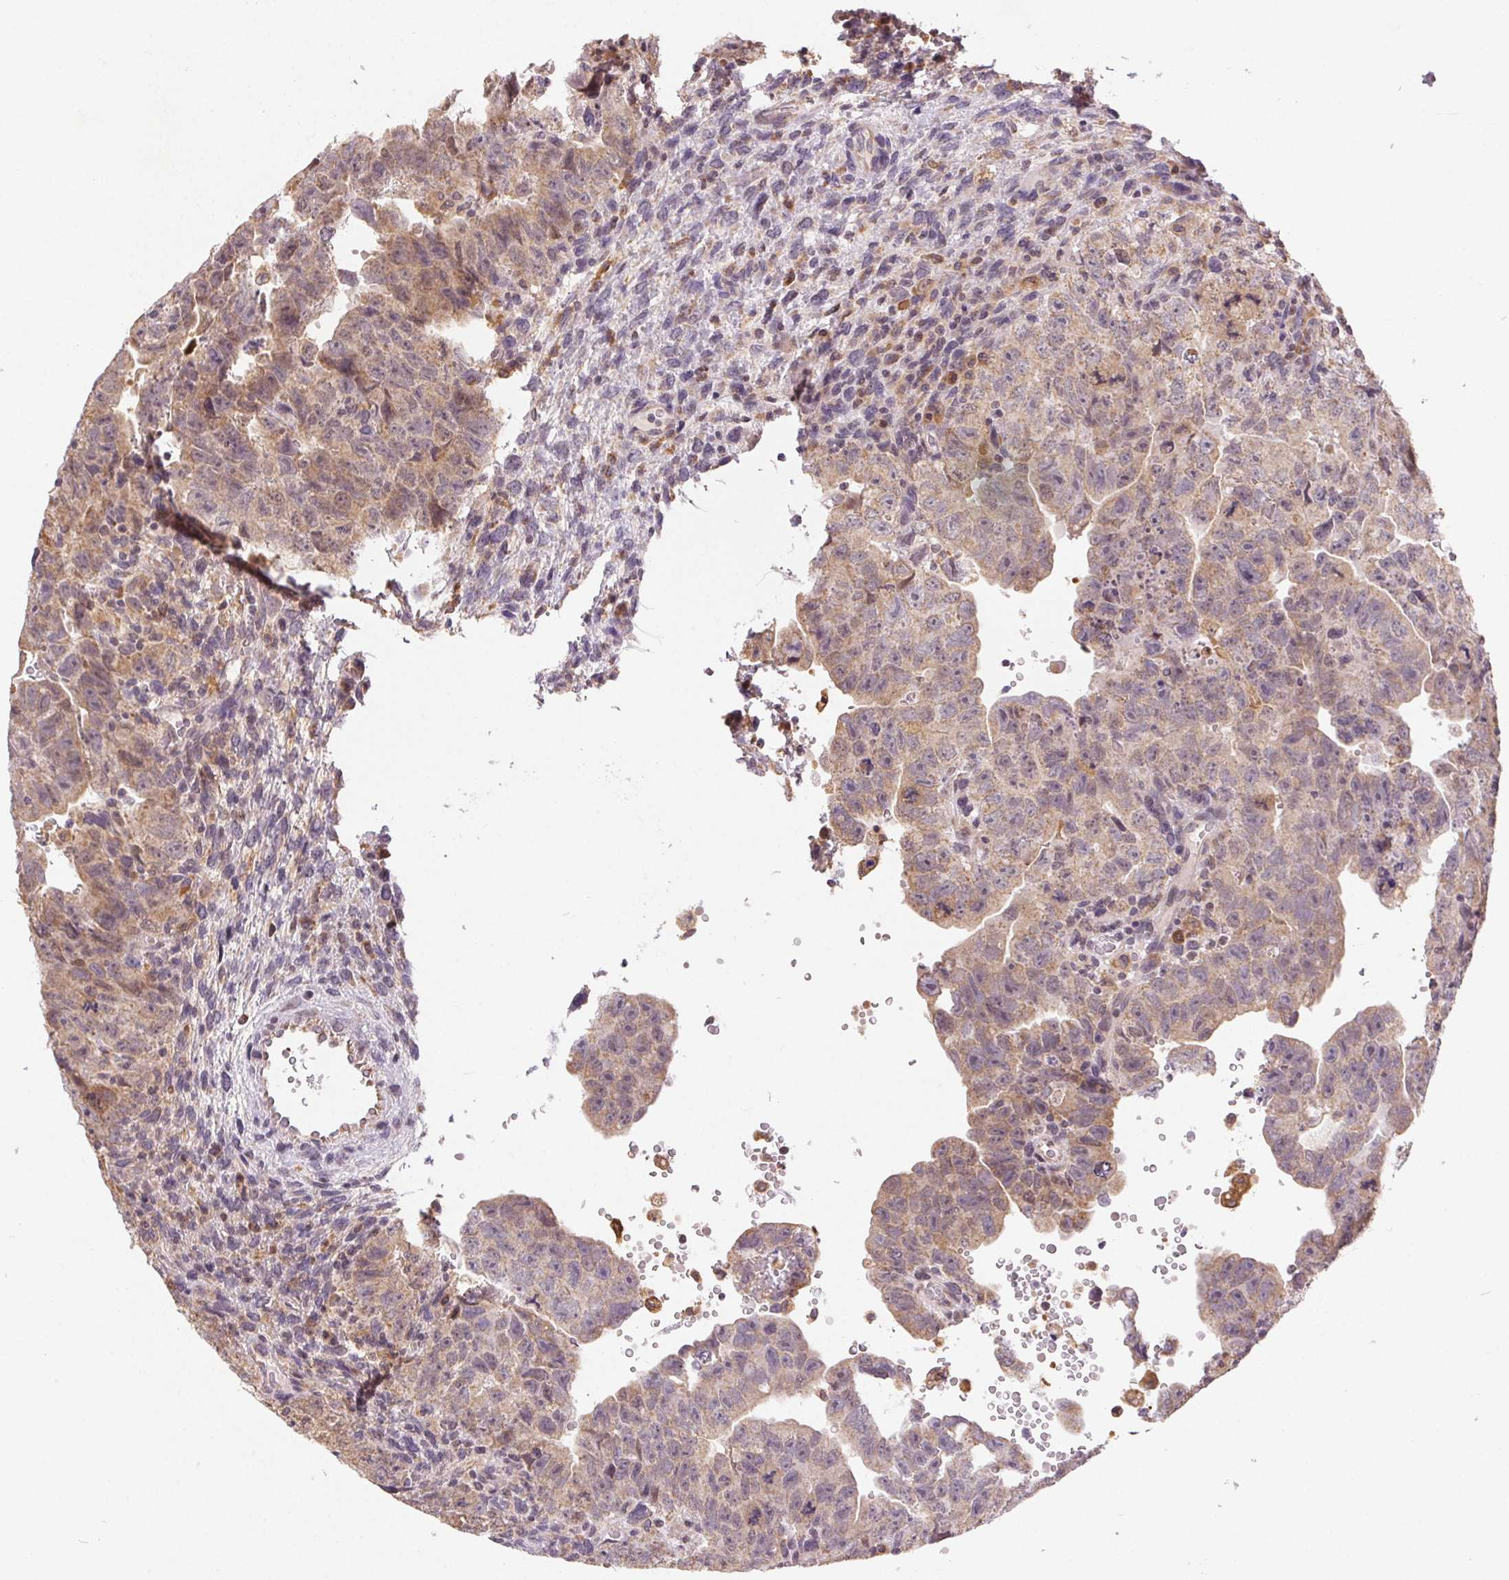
{"staining": {"intensity": "weak", "quantity": "25%-75%", "location": "cytoplasmic/membranous"}, "tissue": "testis cancer", "cell_type": "Tumor cells", "image_type": "cancer", "snomed": [{"axis": "morphology", "description": "Carcinoma, Embryonal, NOS"}, {"axis": "topography", "description": "Testis"}], "caption": "Weak cytoplasmic/membranous protein staining is appreciated in about 25%-75% of tumor cells in testis cancer (embryonal carcinoma).", "gene": "PIWIL4", "patient": {"sex": "male", "age": 24}}